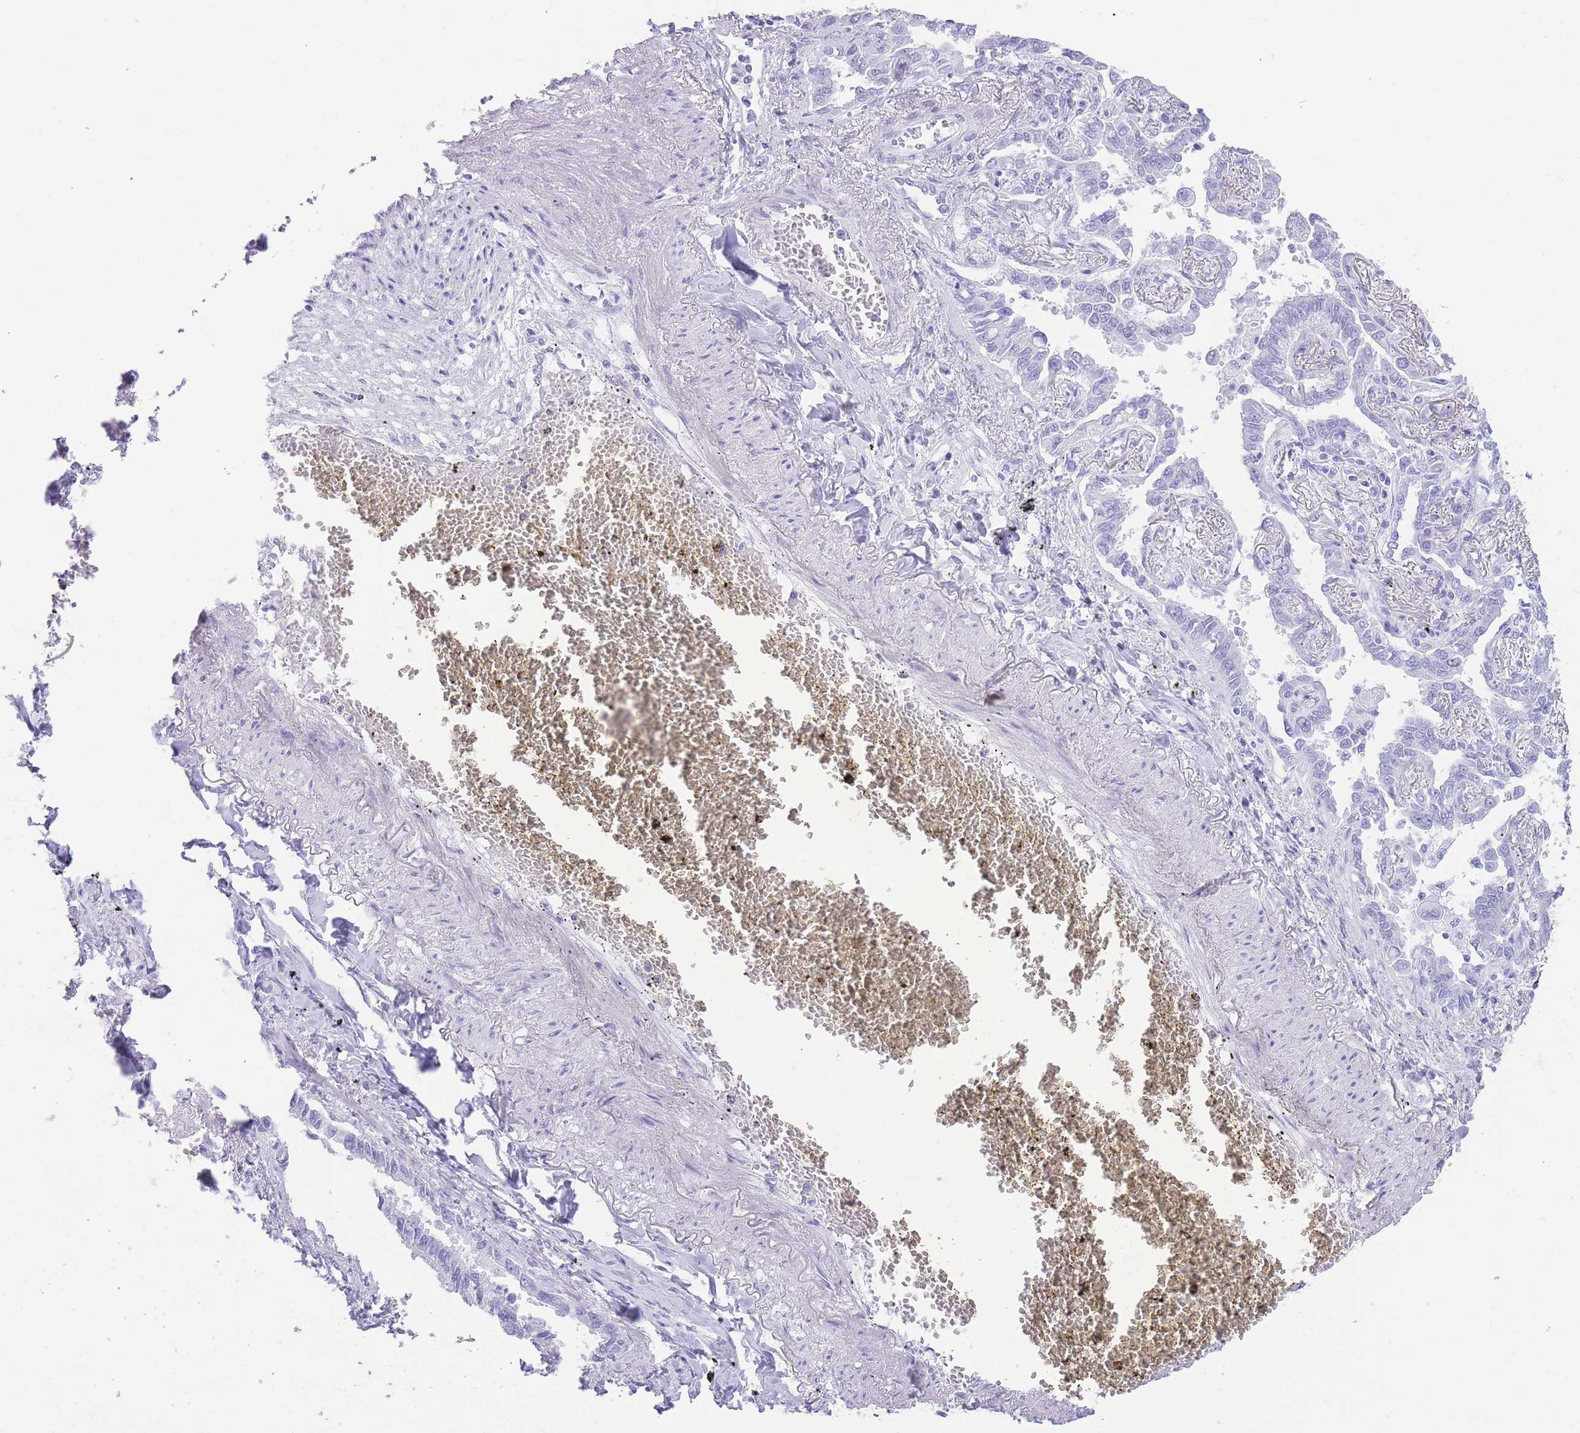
{"staining": {"intensity": "negative", "quantity": "none", "location": "none"}, "tissue": "lung cancer", "cell_type": "Tumor cells", "image_type": "cancer", "snomed": [{"axis": "morphology", "description": "Adenocarcinoma, NOS"}, {"axis": "topography", "description": "Lung"}], "caption": "Lung cancer (adenocarcinoma) was stained to show a protein in brown. There is no significant expression in tumor cells.", "gene": "ELOA2", "patient": {"sex": "male", "age": 67}}